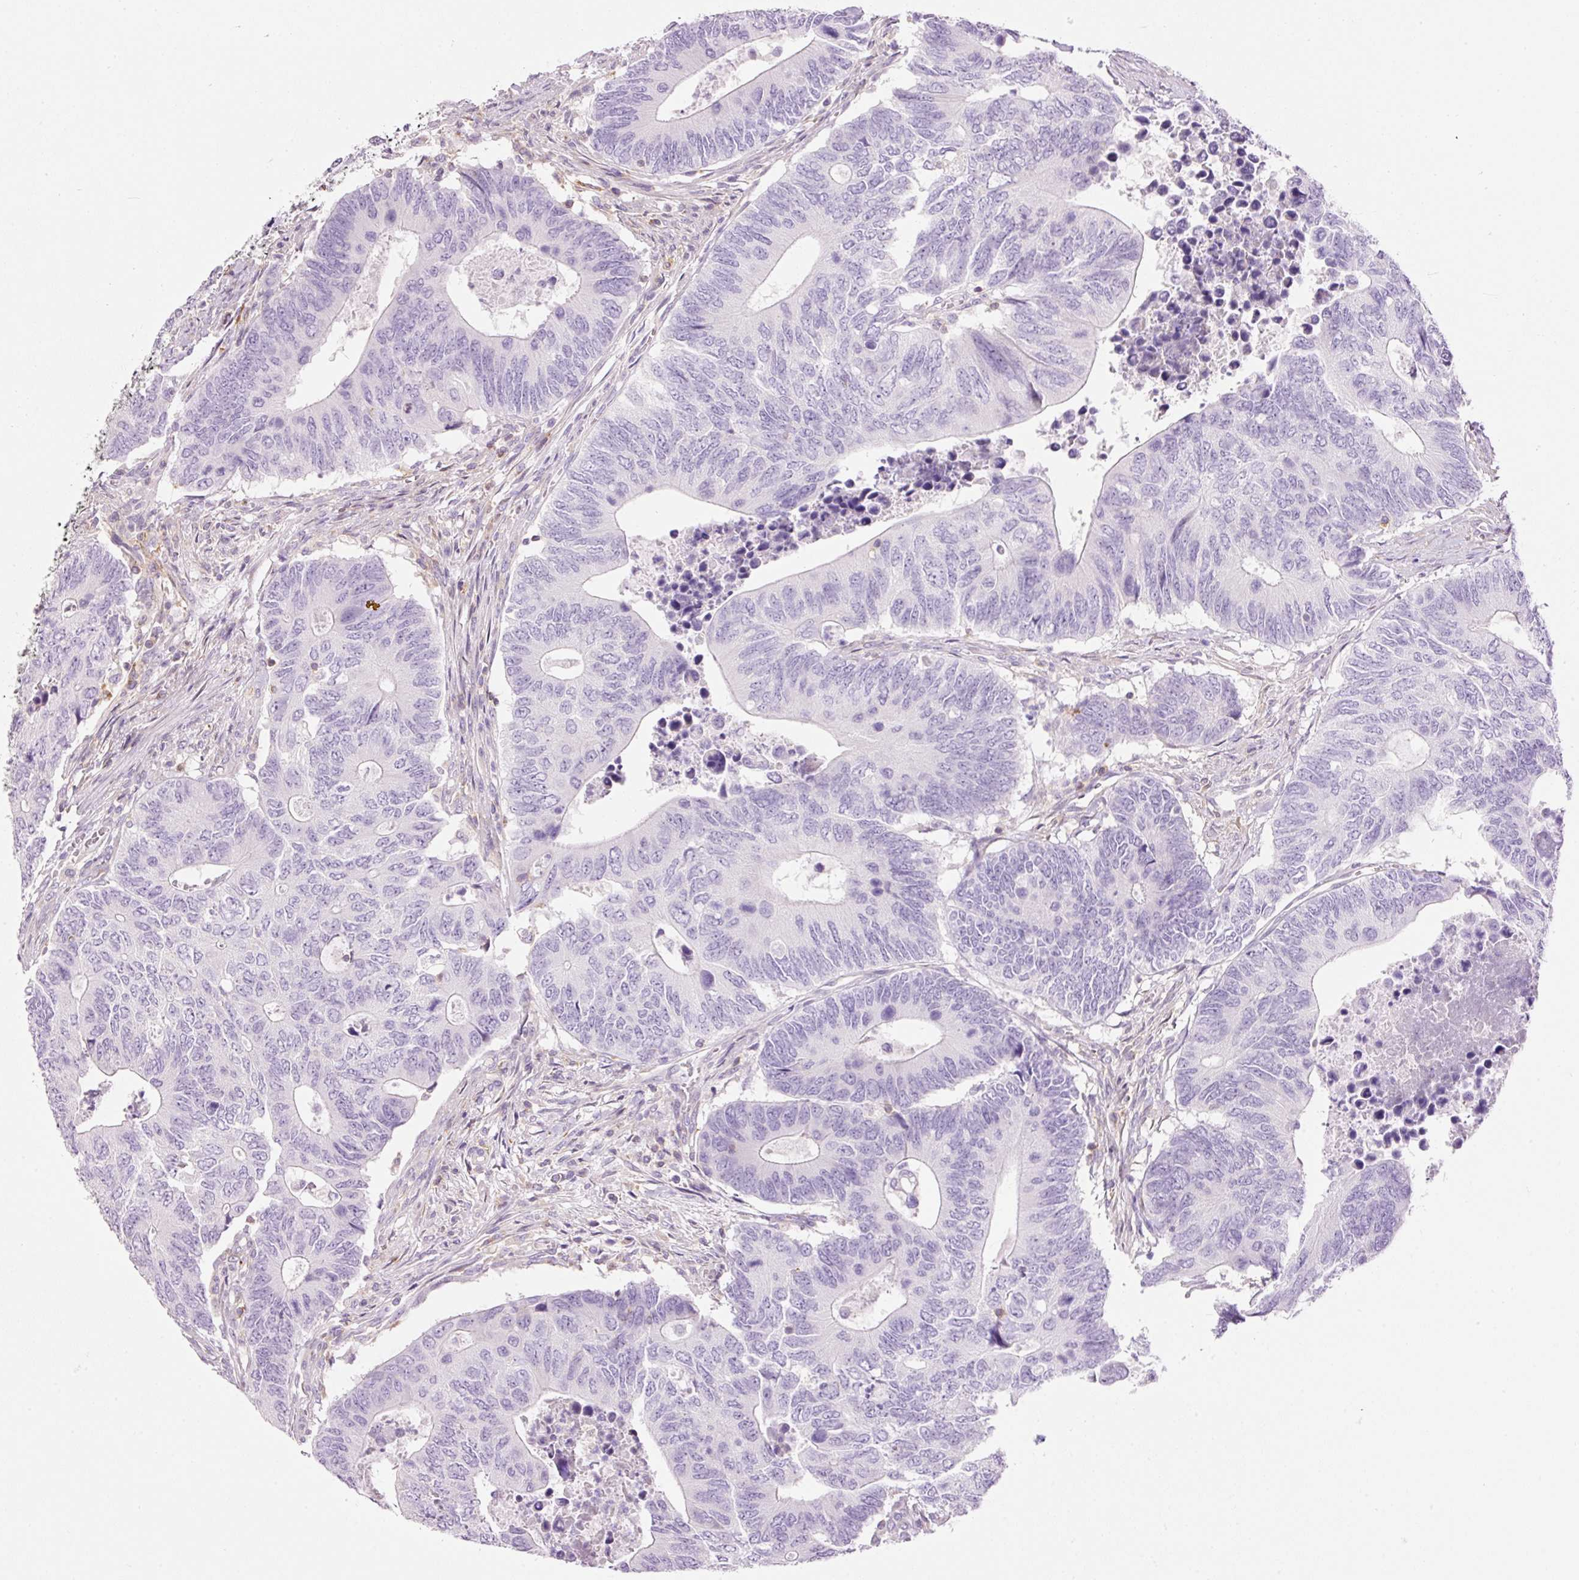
{"staining": {"intensity": "negative", "quantity": "none", "location": "none"}, "tissue": "colorectal cancer", "cell_type": "Tumor cells", "image_type": "cancer", "snomed": [{"axis": "morphology", "description": "Adenocarcinoma, NOS"}, {"axis": "topography", "description": "Colon"}], "caption": "A micrograph of colorectal cancer (adenocarcinoma) stained for a protein shows no brown staining in tumor cells.", "gene": "DOK6", "patient": {"sex": "male", "age": 87}}